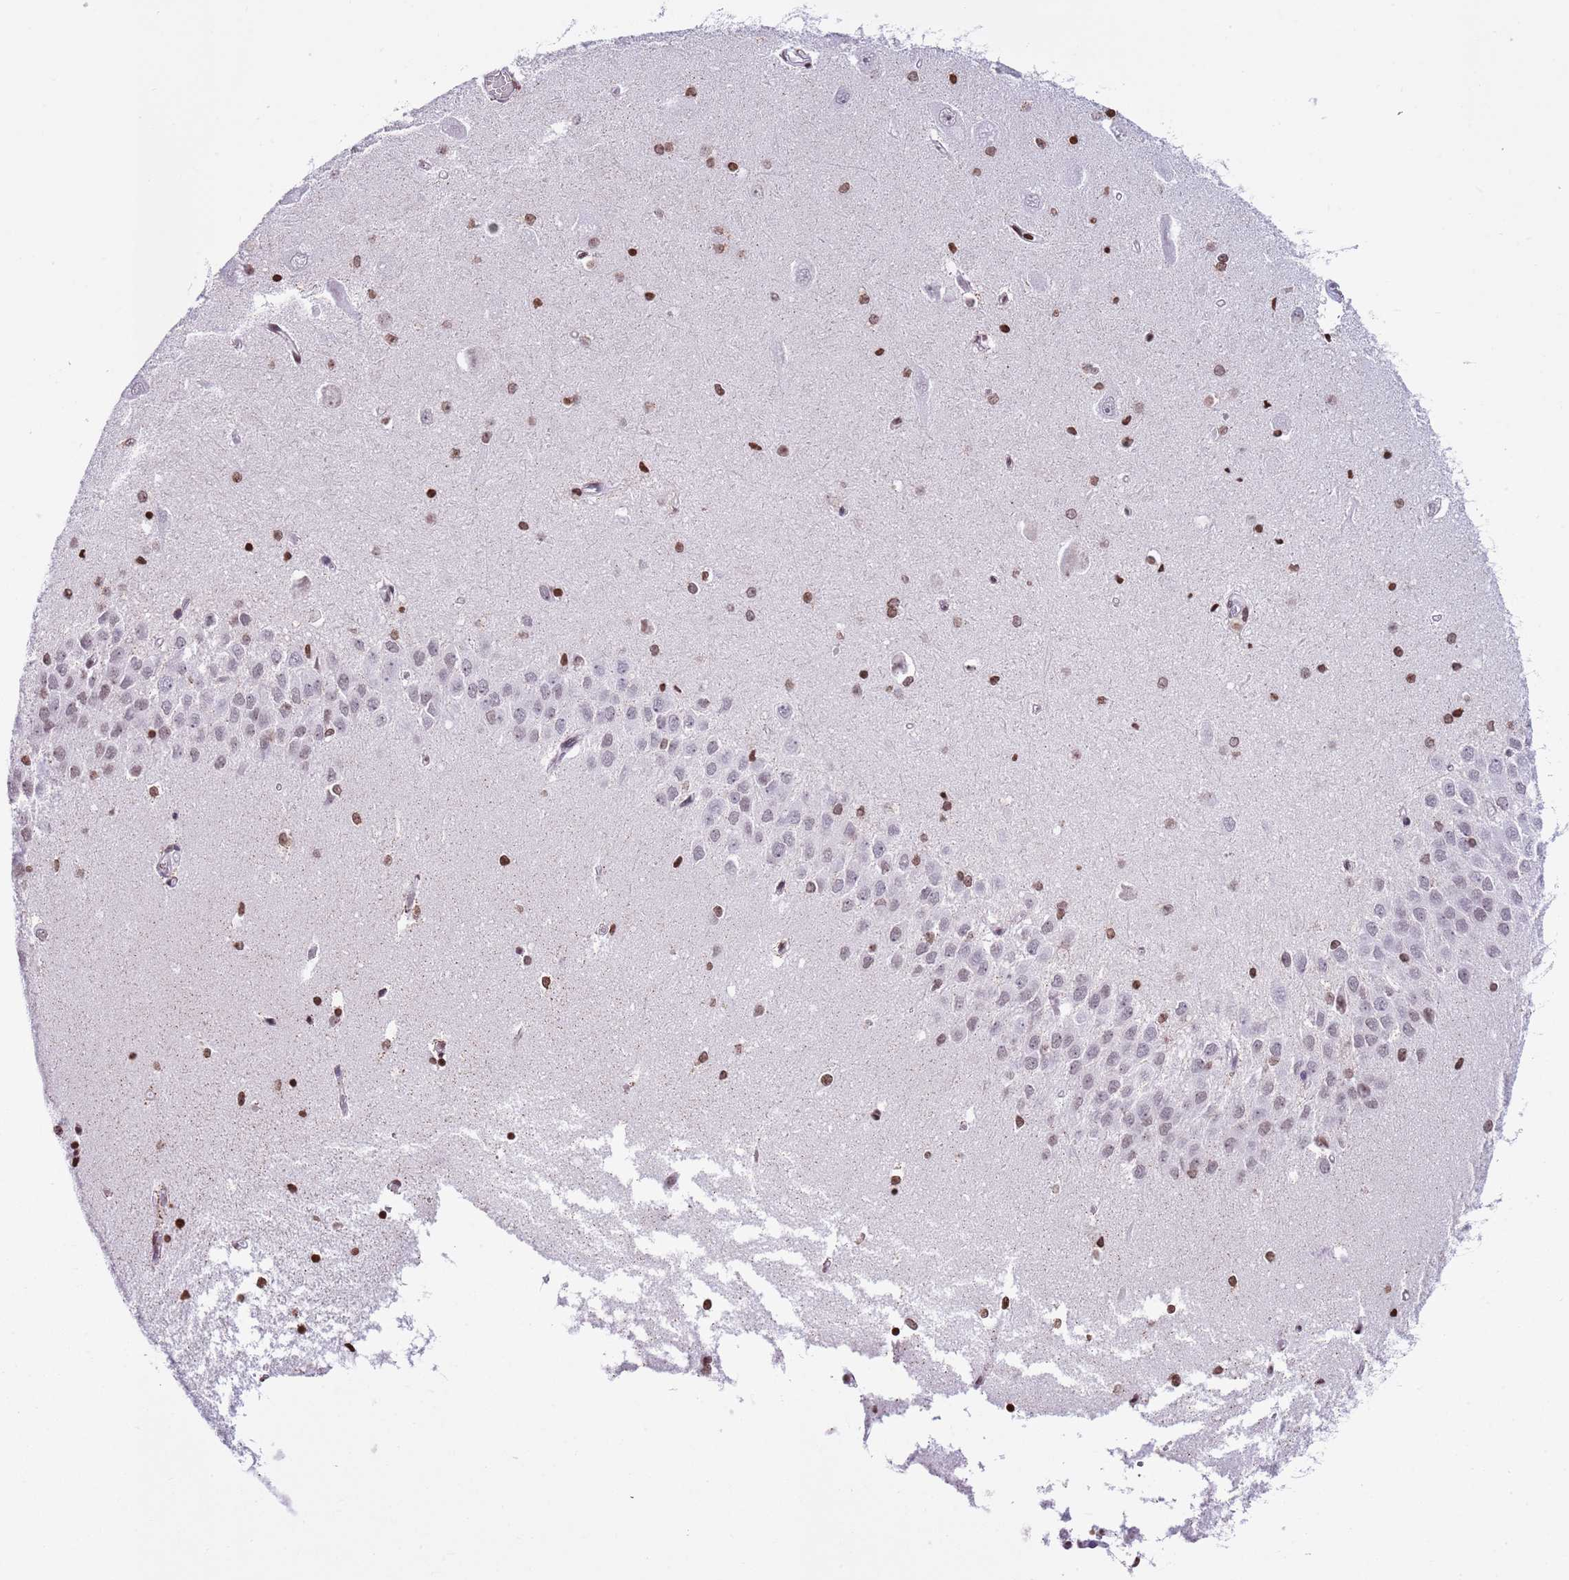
{"staining": {"intensity": "strong", "quantity": ">75%", "location": "nuclear"}, "tissue": "hippocampus", "cell_type": "Glial cells", "image_type": "normal", "snomed": [{"axis": "morphology", "description": "Normal tissue, NOS"}, {"axis": "topography", "description": "Hippocampus"}], "caption": "Immunohistochemistry (IHC) (DAB (3,3'-diaminobenzidine)) staining of benign hippocampus shows strong nuclear protein expression in about >75% of glial cells.", "gene": "KPNA3", "patient": {"sex": "male", "age": 45}}